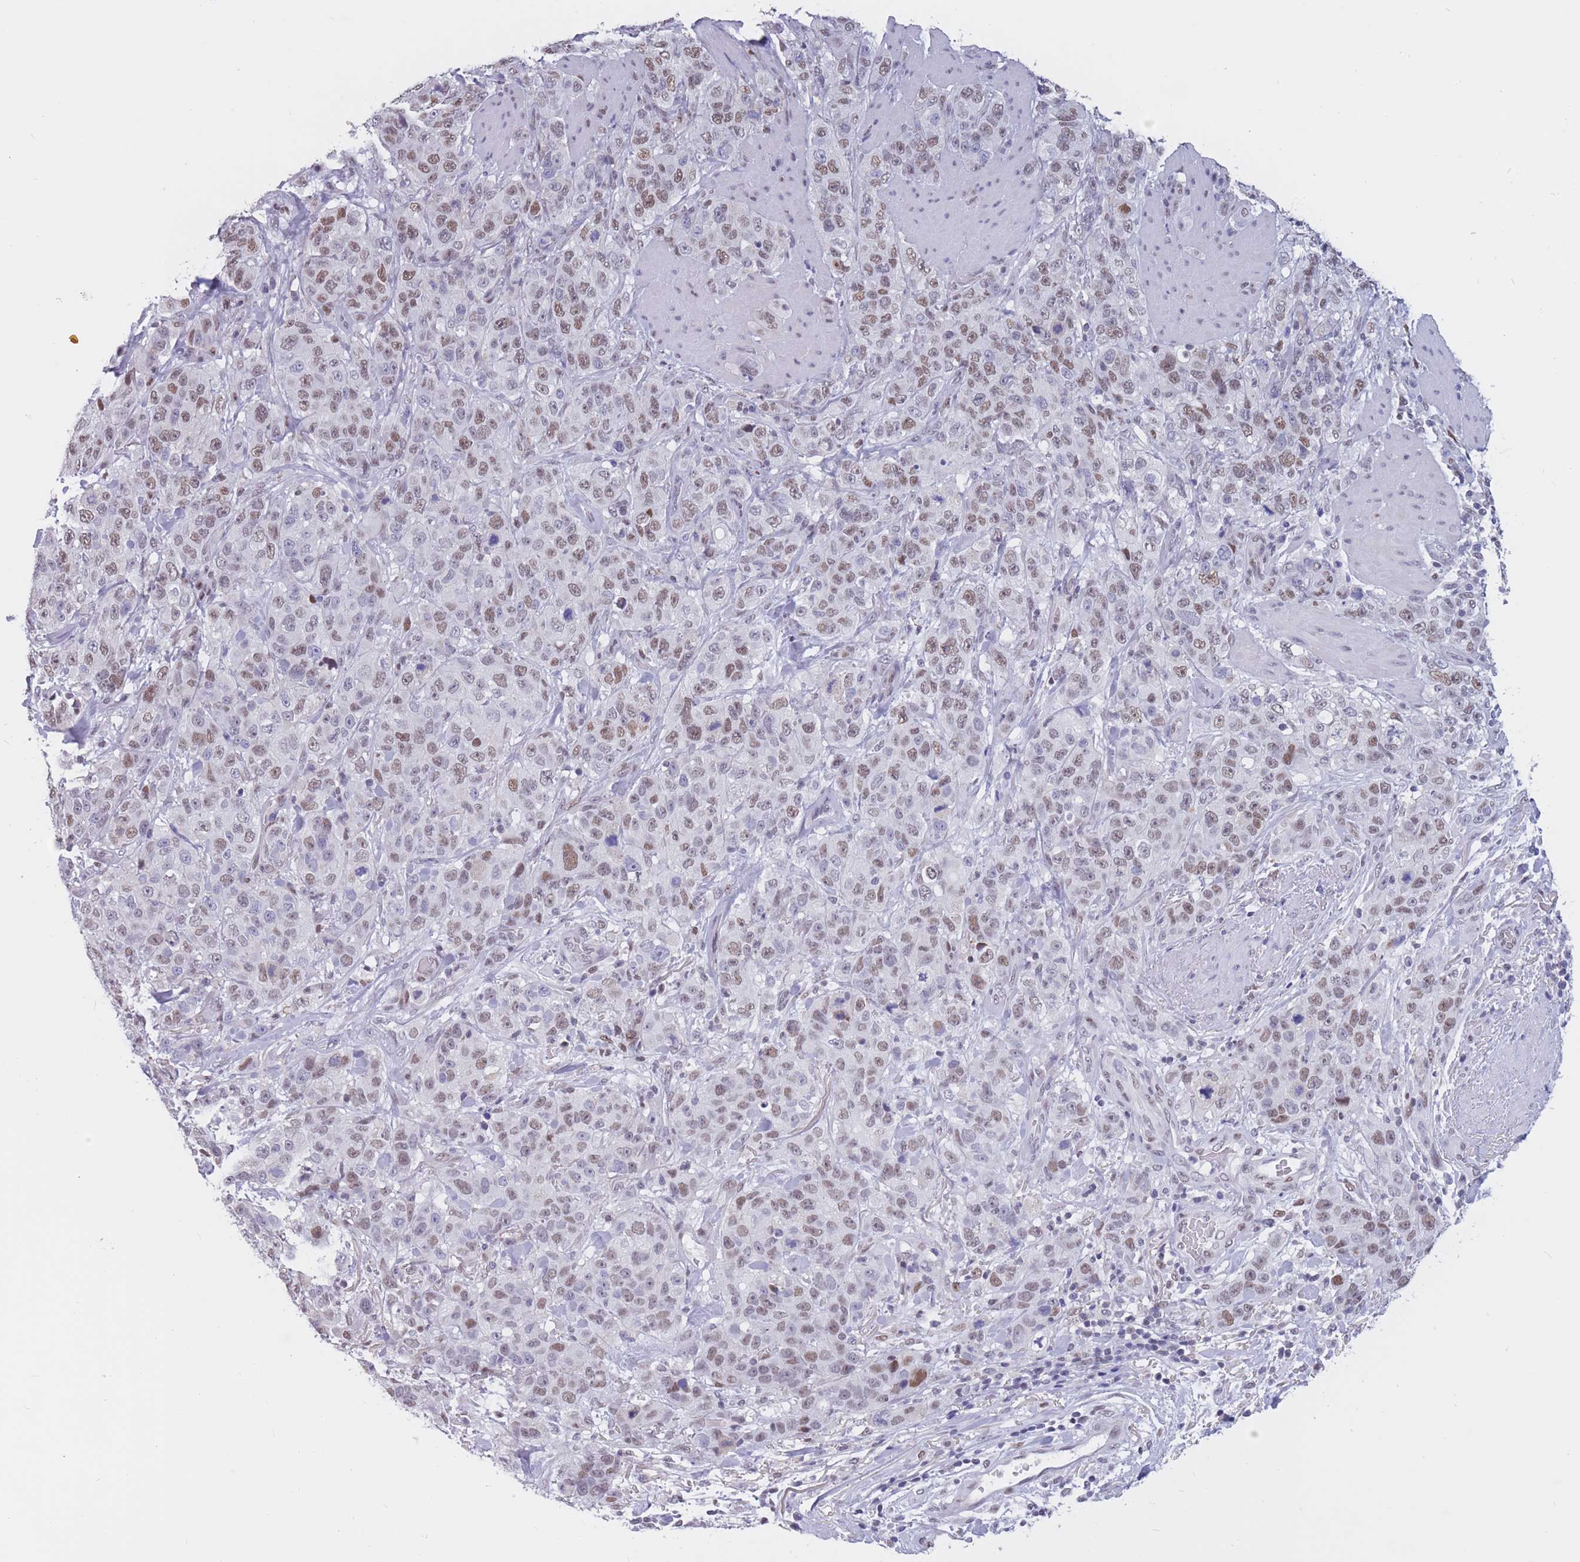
{"staining": {"intensity": "moderate", "quantity": "25%-75%", "location": "nuclear"}, "tissue": "stomach cancer", "cell_type": "Tumor cells", "image_type": "cancer", "snomed": [{"axis": "morphology", "description": "Adenocarcinoma, NOS"}, {"axis": "topography", "description": "Stomach"}], "caption": "Human stomach cancer (adenocarcinoma) stained with a brown dye reveals moderate nuclear positive staining in about 25%-75% of tumor cells.", "gene": "NASP", "patient": {"sex": "male", "age": 48}}